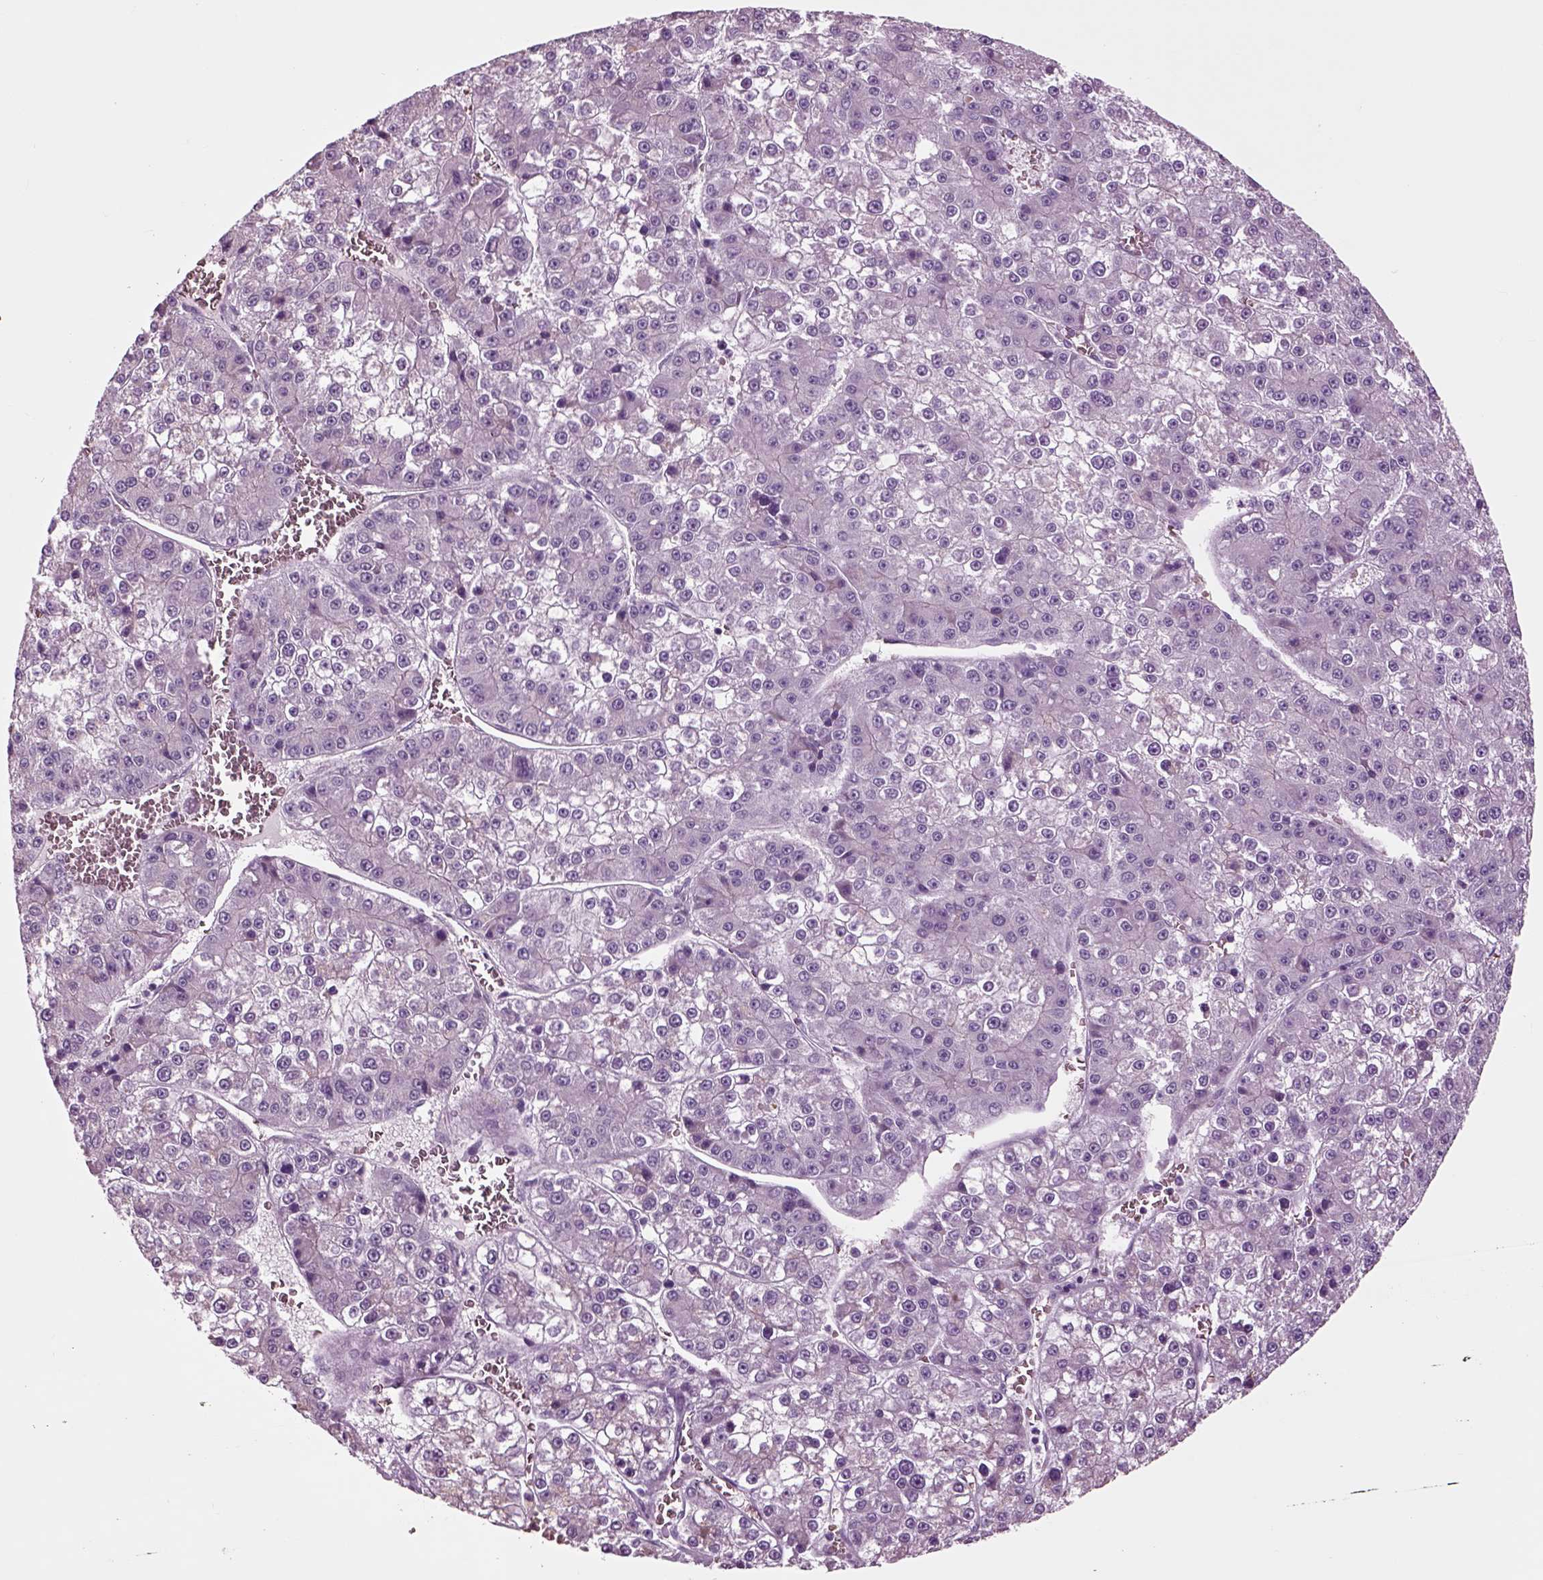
{"staining": {"intensity": "negative", "quantity": "none", "location": "none"}, "tissue": "liver cancer", "cell_type": "Tumor cells", "image_type": "cancer", "snomed": [{"axis": "morphology", "description": "Carcinoma, Hepatocellular, NOS"}, {"axis": "topography", "description": "Liver"}], "caption": "Immunohistochemical staining of liver cancer (hepatocellular carcinoma) reveals no significant expression in tumor cells.", "gene": "CHGB", "patient": {"sex": "female", "age": 73}}